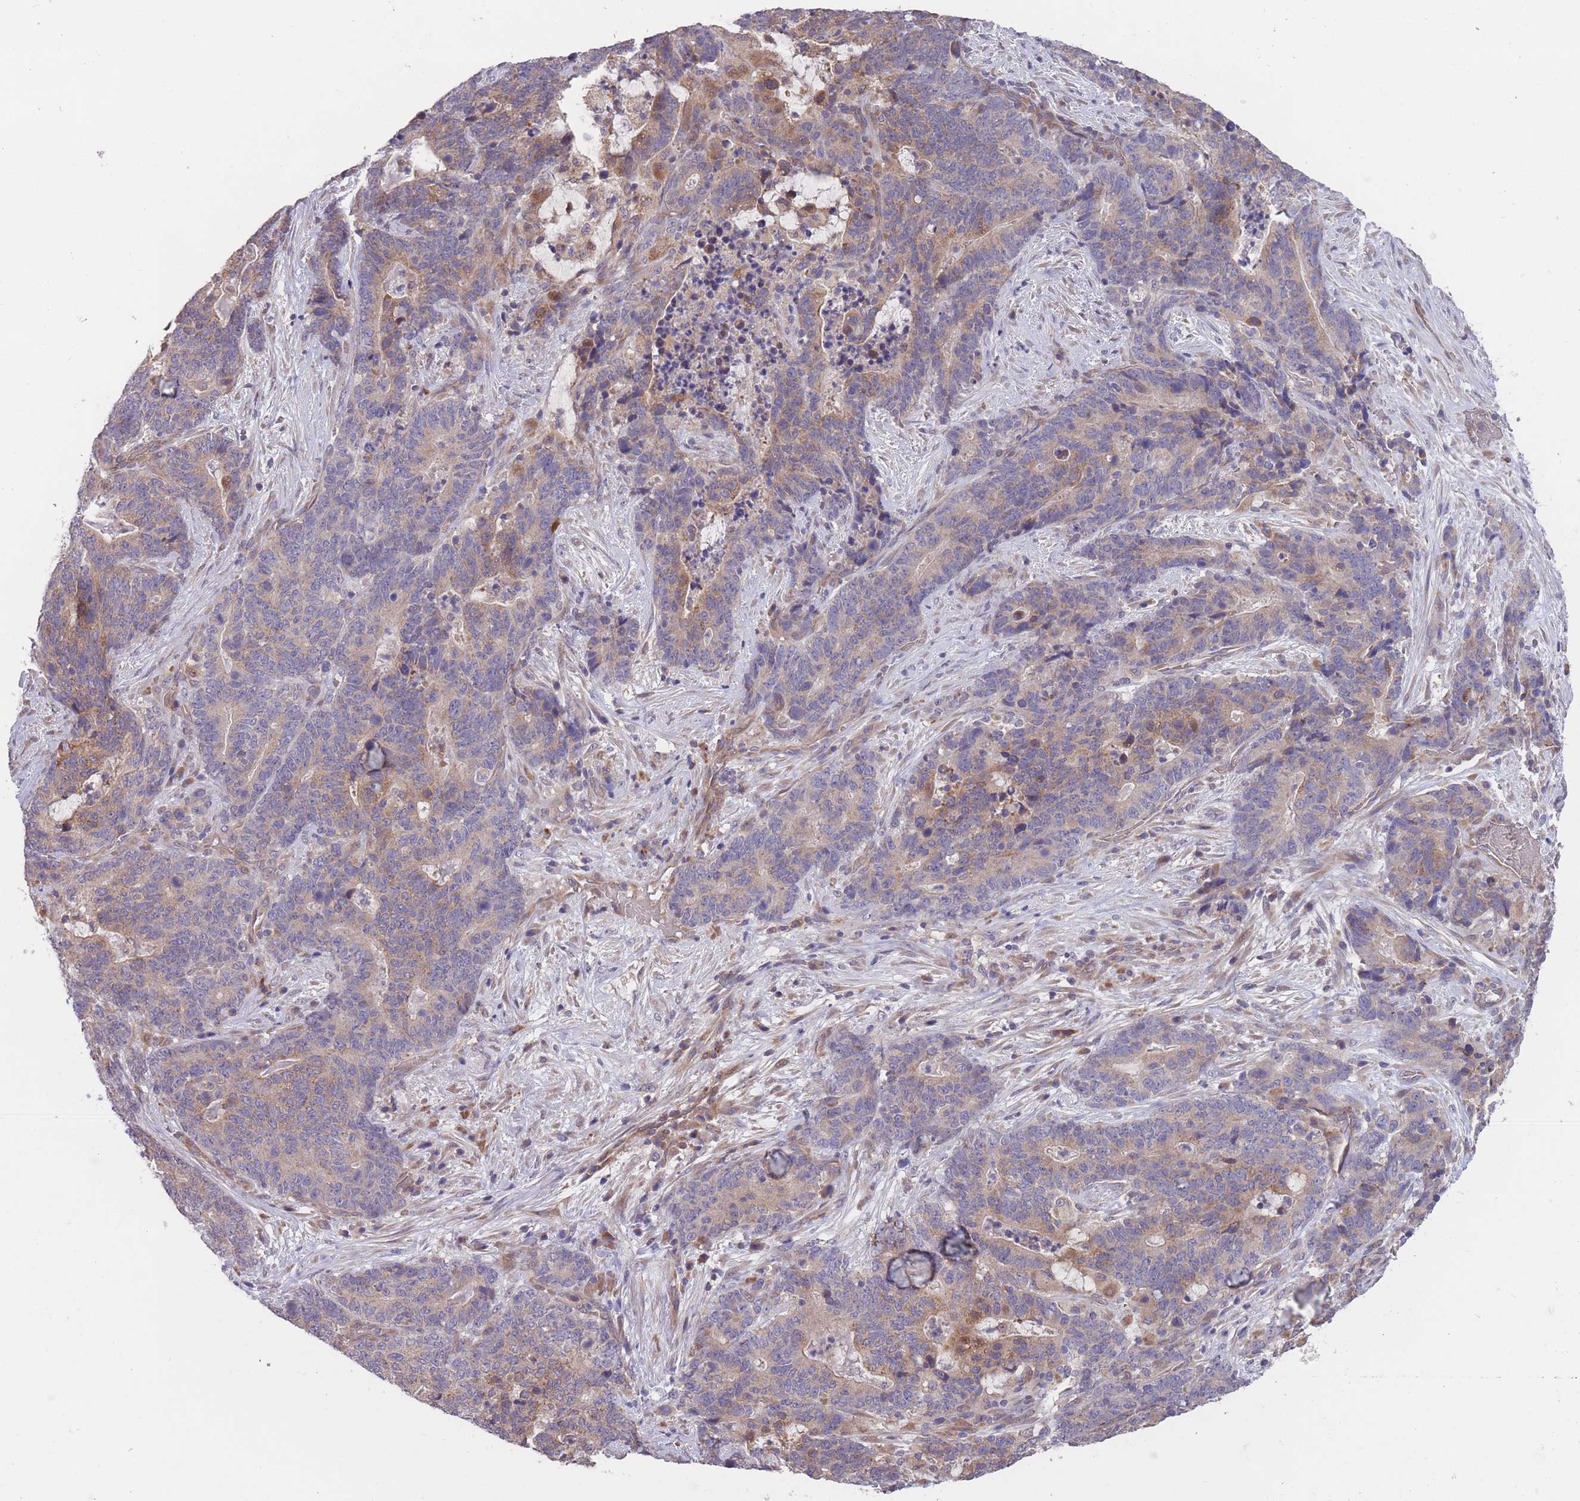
{"staining": {"intensity": "weak", "quantity": "<25%", "location": "cytoplasmic/membranous"}, "tissue": "stomach cancer", "cell_type": "Tumor cells", "image_type": "cancer", "snomed": [{"axis": "morphology", "description": "Normal tissue, NOS"}, {"axis": "morphology", "description": "Adenocarcinoma, NOS"}, {"axis": "topography", "description": "Stomach"}], "caption": "Stomach cancer (adenocarcinoma) was stained to show a protein in brown. There is no significant positivity in tumor cells.", "gene": "ITPKC", "patient": {"sex": "female", "age": 64}}